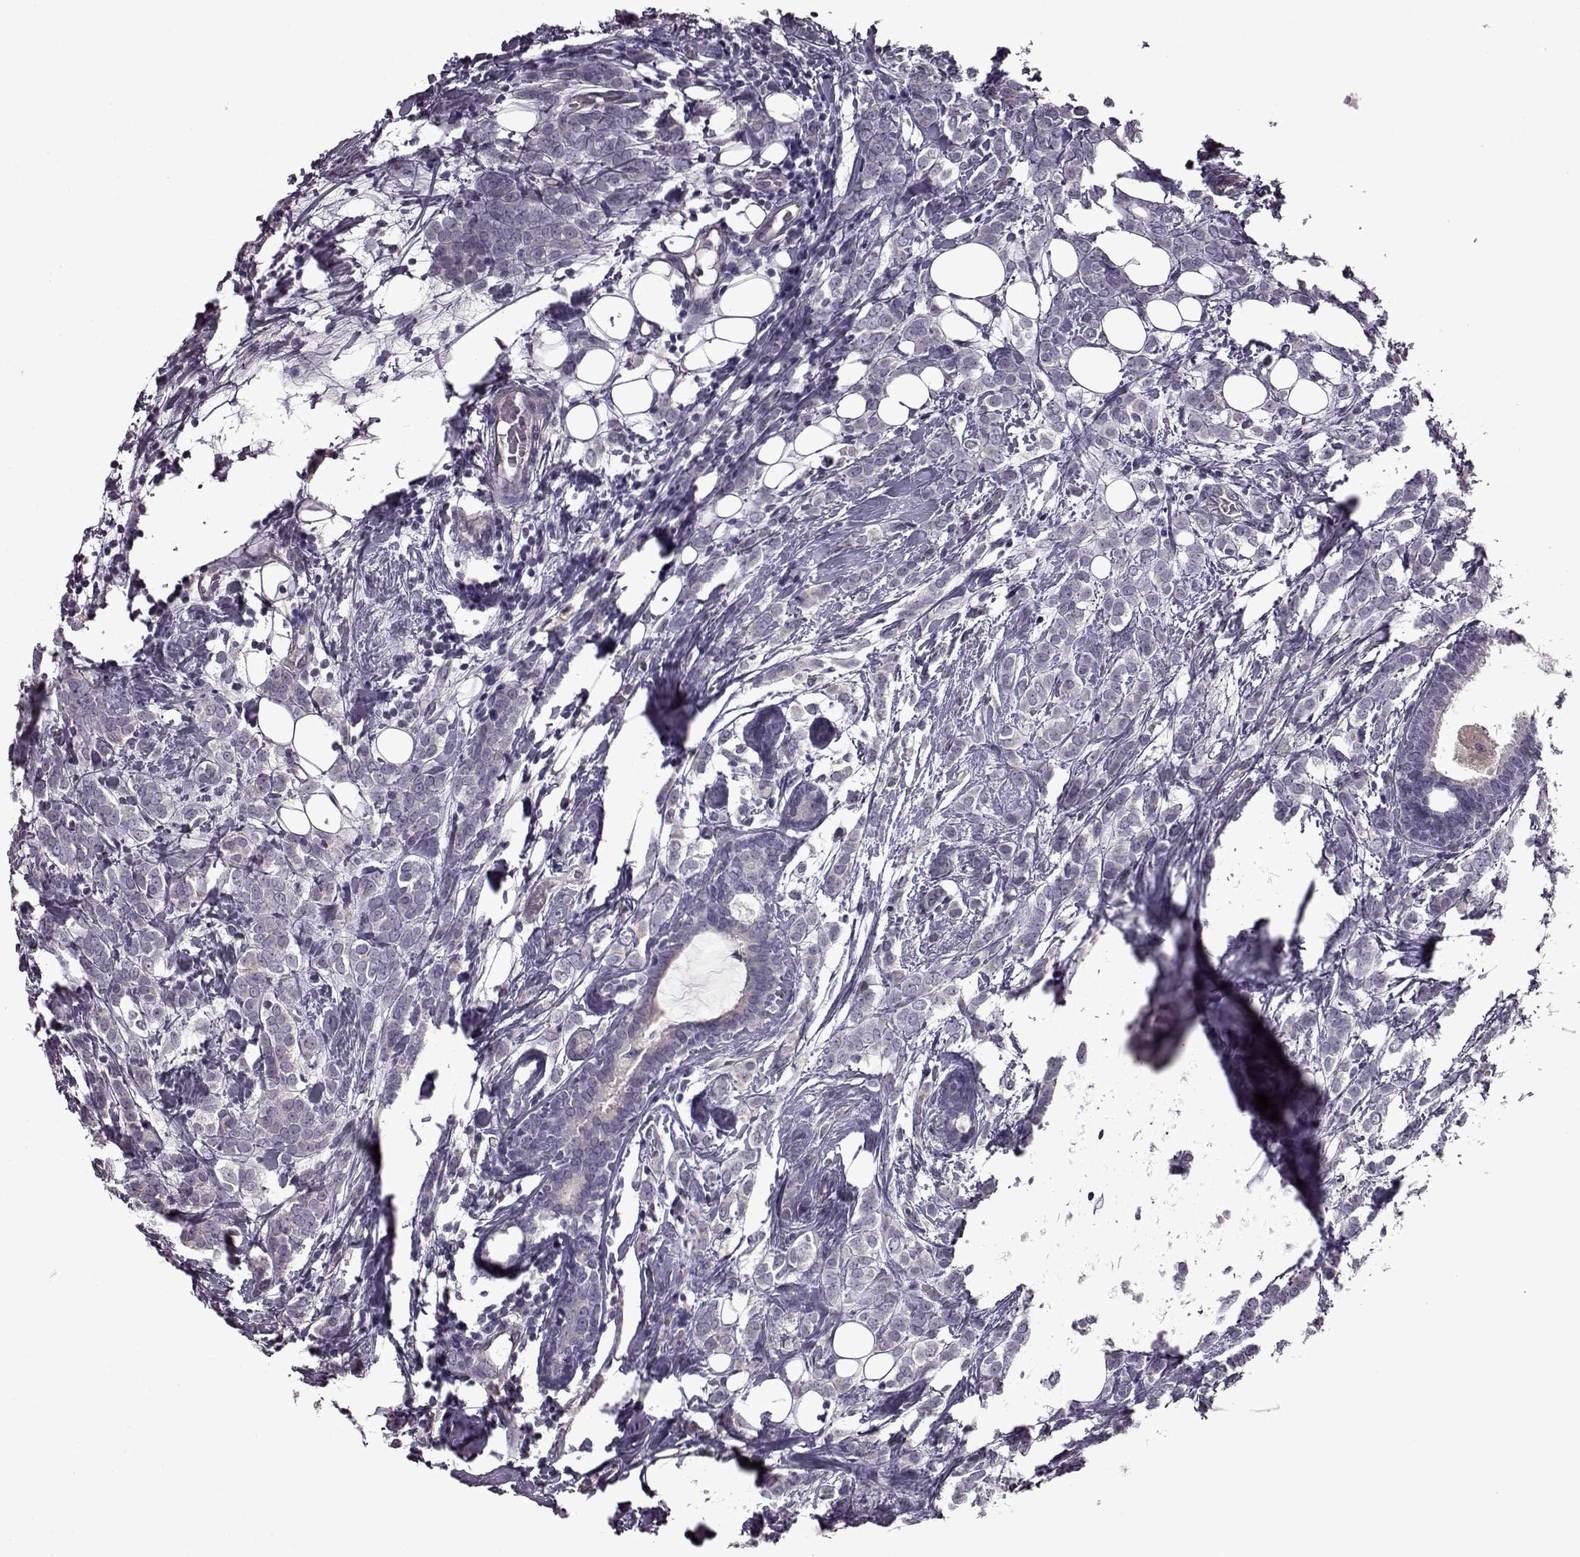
{"staining": {"intensity": "negative", "quantity": "none", "location": "none"}, "tissue": "breast cancer", "cell_type": "Tumor cells", "image_type": "cancer", "snomed": [{"axis": "morphology", "description": "Lobular carcinoma"}, {"axis": "topography", "description": "Breast"}], "caption": "This image is of breast cancer stained with IHC to label a protein in brown with the nuclei are counter-stained blue. There is no positivity in tumor cells.", "gene": "EDDM3B", "patient": {"sex": "female", "age": 49}}